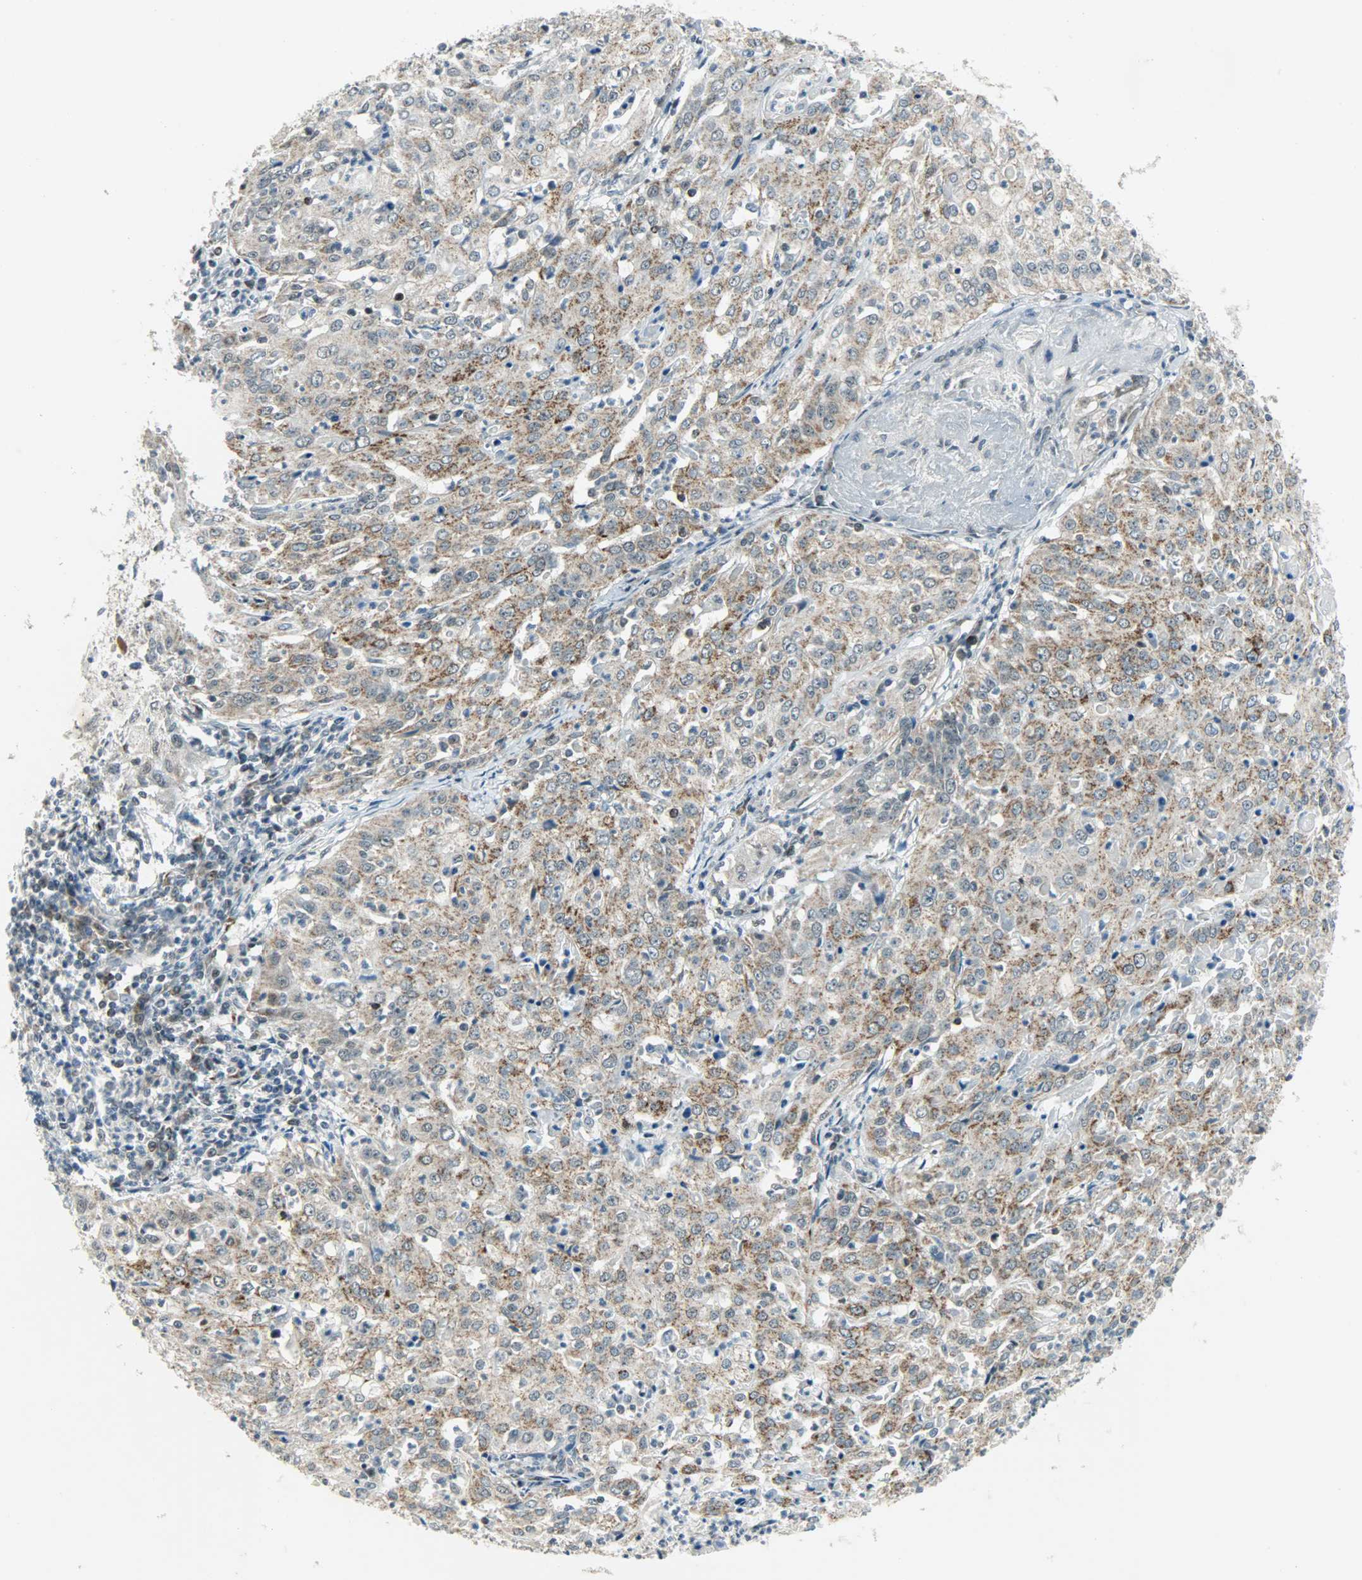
{"staining": {"intensity": "moderate", "quantity": ">75%", "location": "cytoplasmic/membranous"}, "tissue": "cervical cancer", "cell_type": "Tumor cells", "image_type": "cancer", "snomed": [{"axis": "morphology", "description": "Squamous cell carcinoma, NOS"}, {"axis": "topography", "description": "Cervix"}], "caption": "Immunohistochemical staining of cervical cancer shows medium levels of moderate cytoplasmic/membranous protein expression in about >75% of tumor cells.", "gene": "IL15", "patient": {"sex": "female", "age": 39}}